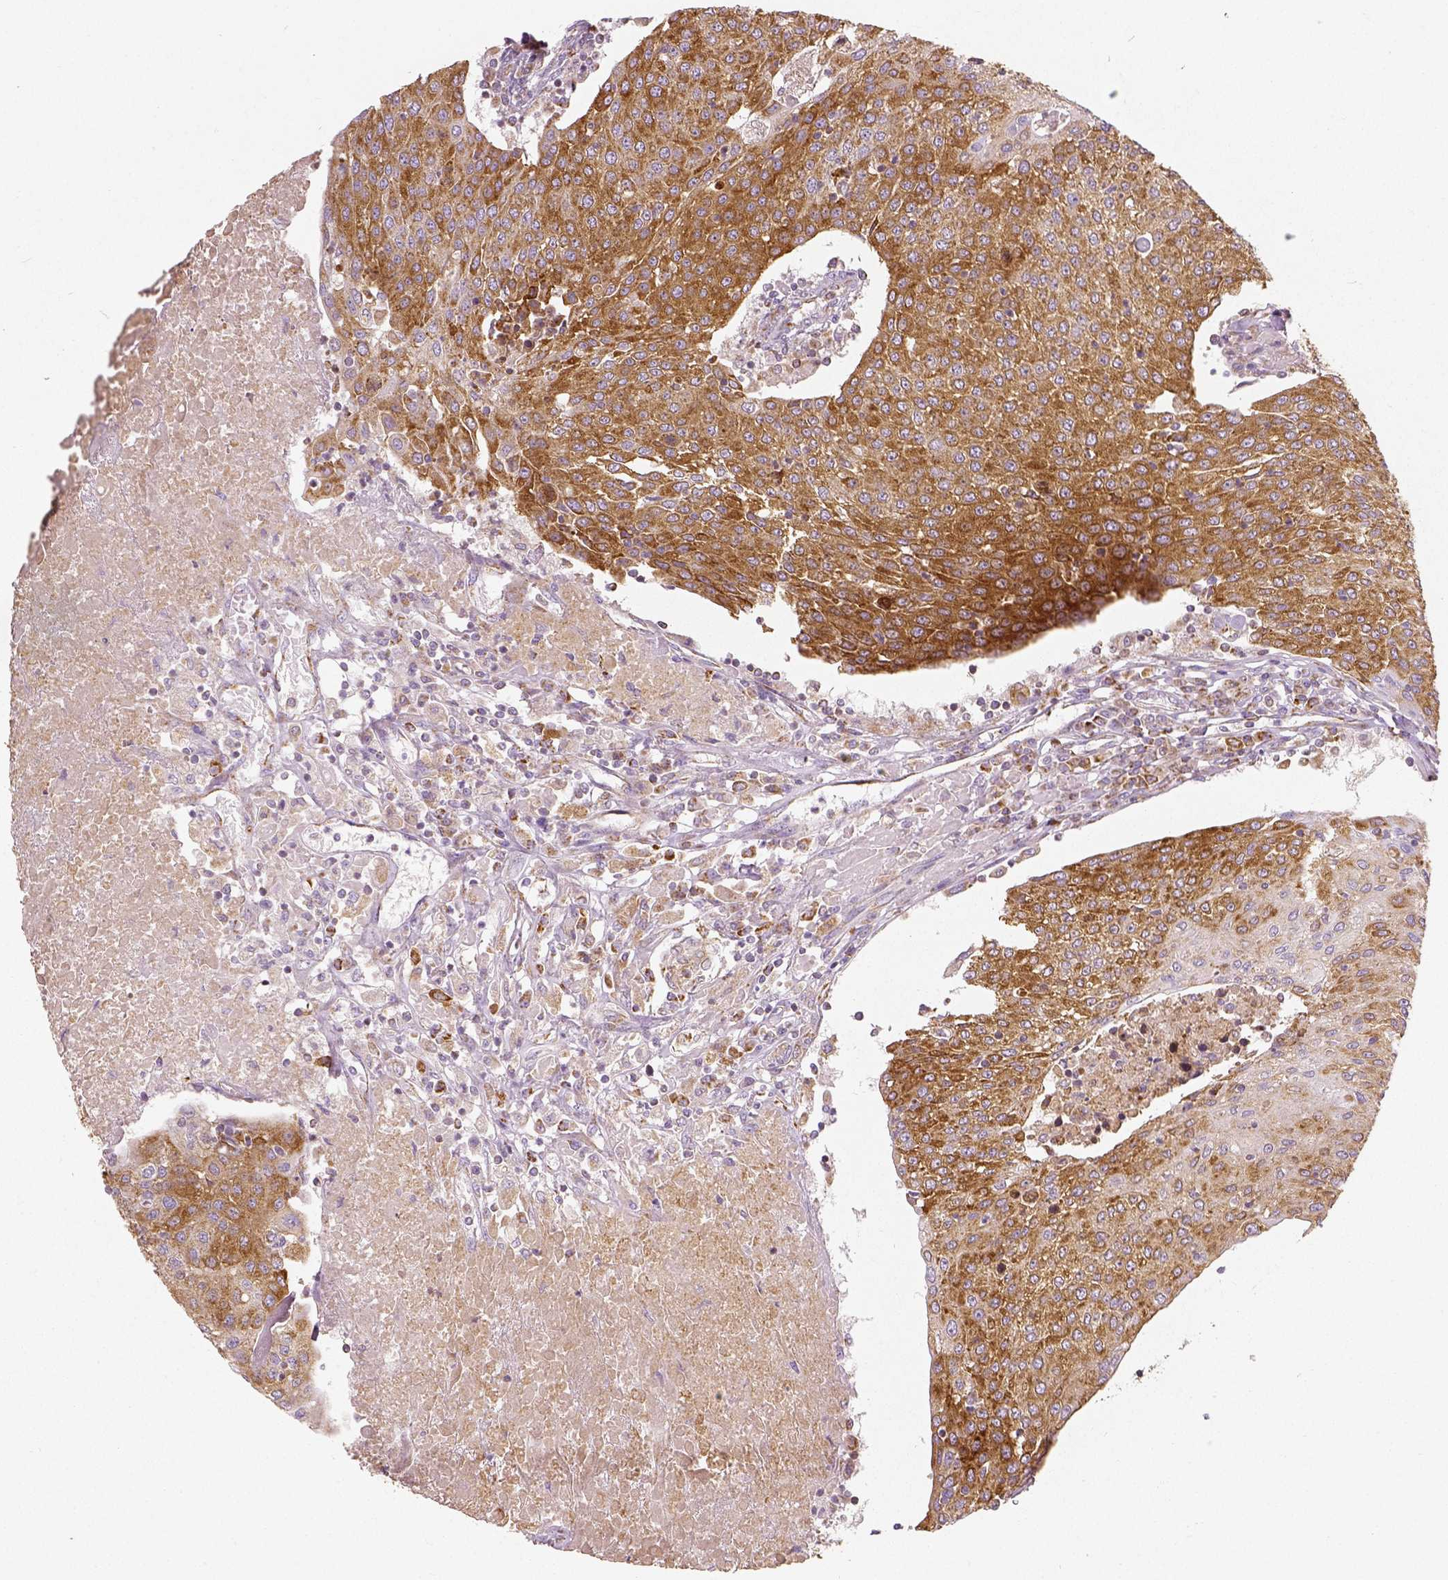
{"staining": {"intensity": "moderate", "quantity": ">75%", "location": "cytoplasmic/membranous"}, "tissue": "urothelial cancer", "cell_type": "Tumor cells", "image_type": "cancer", "snomed": [{"axis": "morphology", "description": "Urothelial carcinoma, High grade"}, {"axis": "topography", "description": "Urinary bladder"}], "caption": "The micrograph demonstrates staining of urothelial cancer, revealing moderate cytoplasmic/membranous protein staining (brown color) within tumor cells. (DAB (3,3'-diaminobenzidine) IHC, brown staining for protein, blue staining for nuclei).", "gene": "PGAM5", "patient": {"sex": "female", "age": 85}}